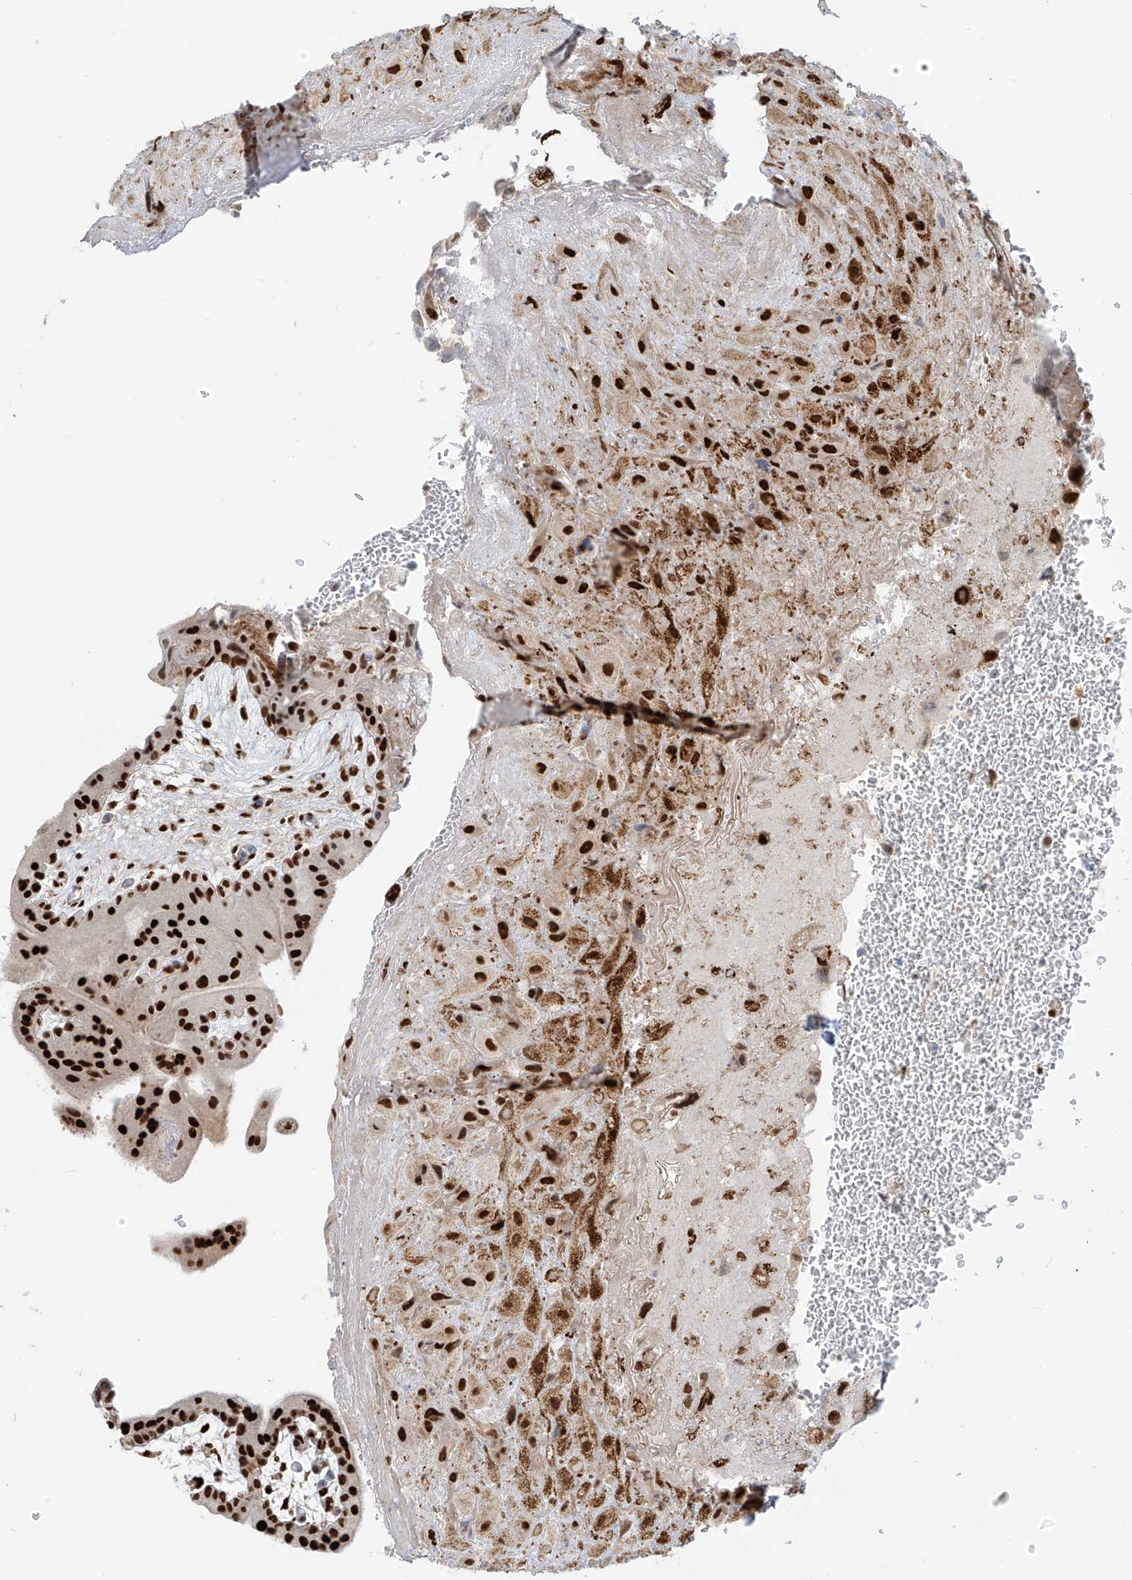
{"staining": {"intensity": "strong", "quantity": ">75%", "location": "nuclear"}, "tissue": "placenta", "cell_type": "Decidual cells", "image_type": "normal", "snomed": [{"axis": "morphology", "description": "Normal tissue, NOS"}, {"axis": "topography", "description": "Placenta"}], "caption": "This photomicrograph demonstrates IHC staining of unremarkable placenta, with high strong nuclear staining in approximately >75% of decidual cells.", "gene": "PM20D2", "patient": {"sex": "female", "age": 35}}